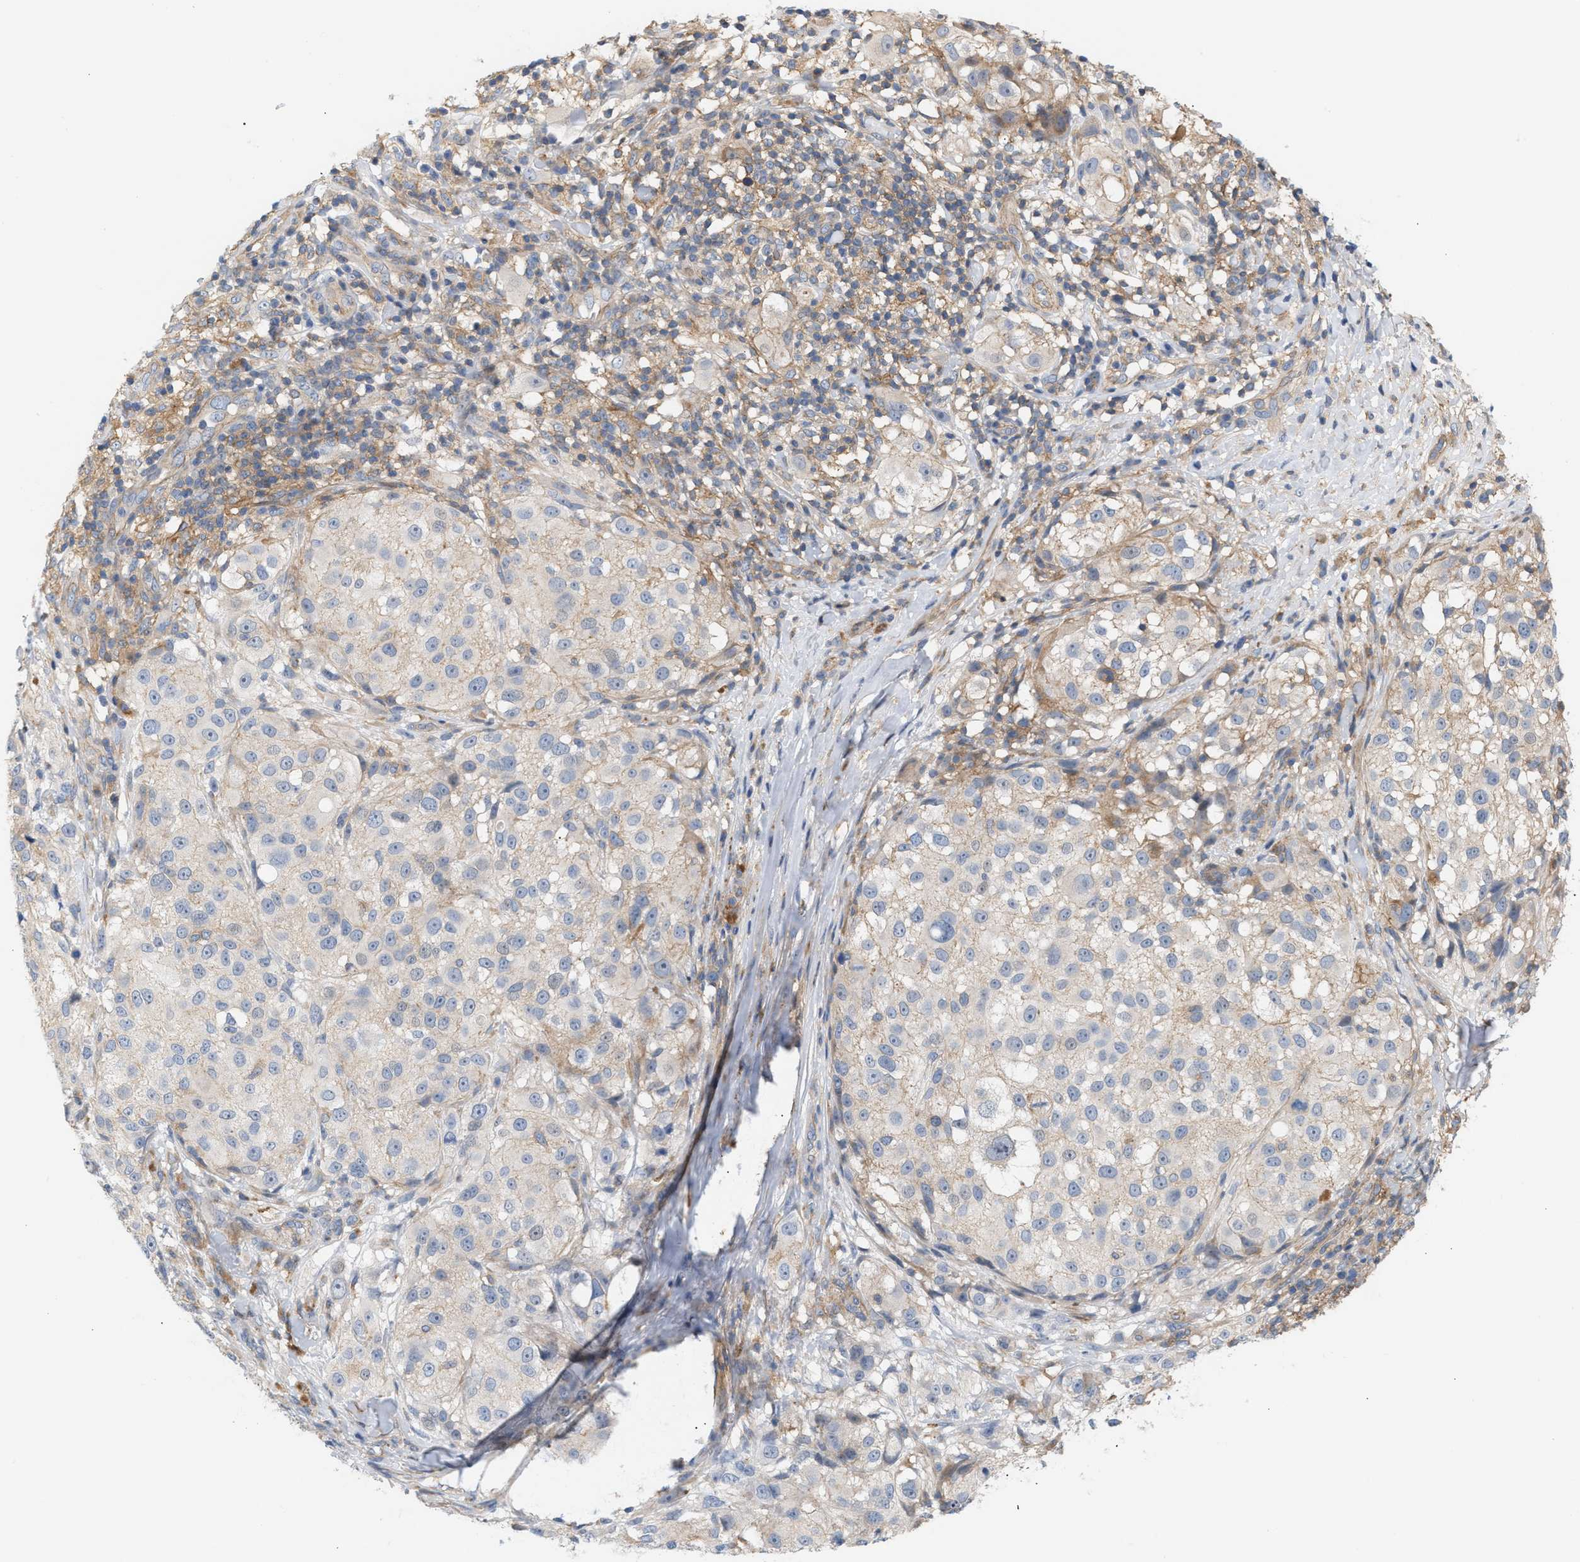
{"staining": {"intensity": "negative", "quantity": "none", "location": "none"}, "tissue": "melanoma", "cell_type": "Tumor cells", "image_type": "cancer", "snomed": [{"axis": "morphology", "description": "Necrosis, NOS"}, {"axis": "morphology", "description": "Malignant melanoma, NOS"}, {"axis": "topography", "description": "Skin"}], "caption": "Tumor cells are negative for protein expression in human malignant melanoma.", "gene": "LRCH1", "patient": {"sex": "female", "age": 87}}